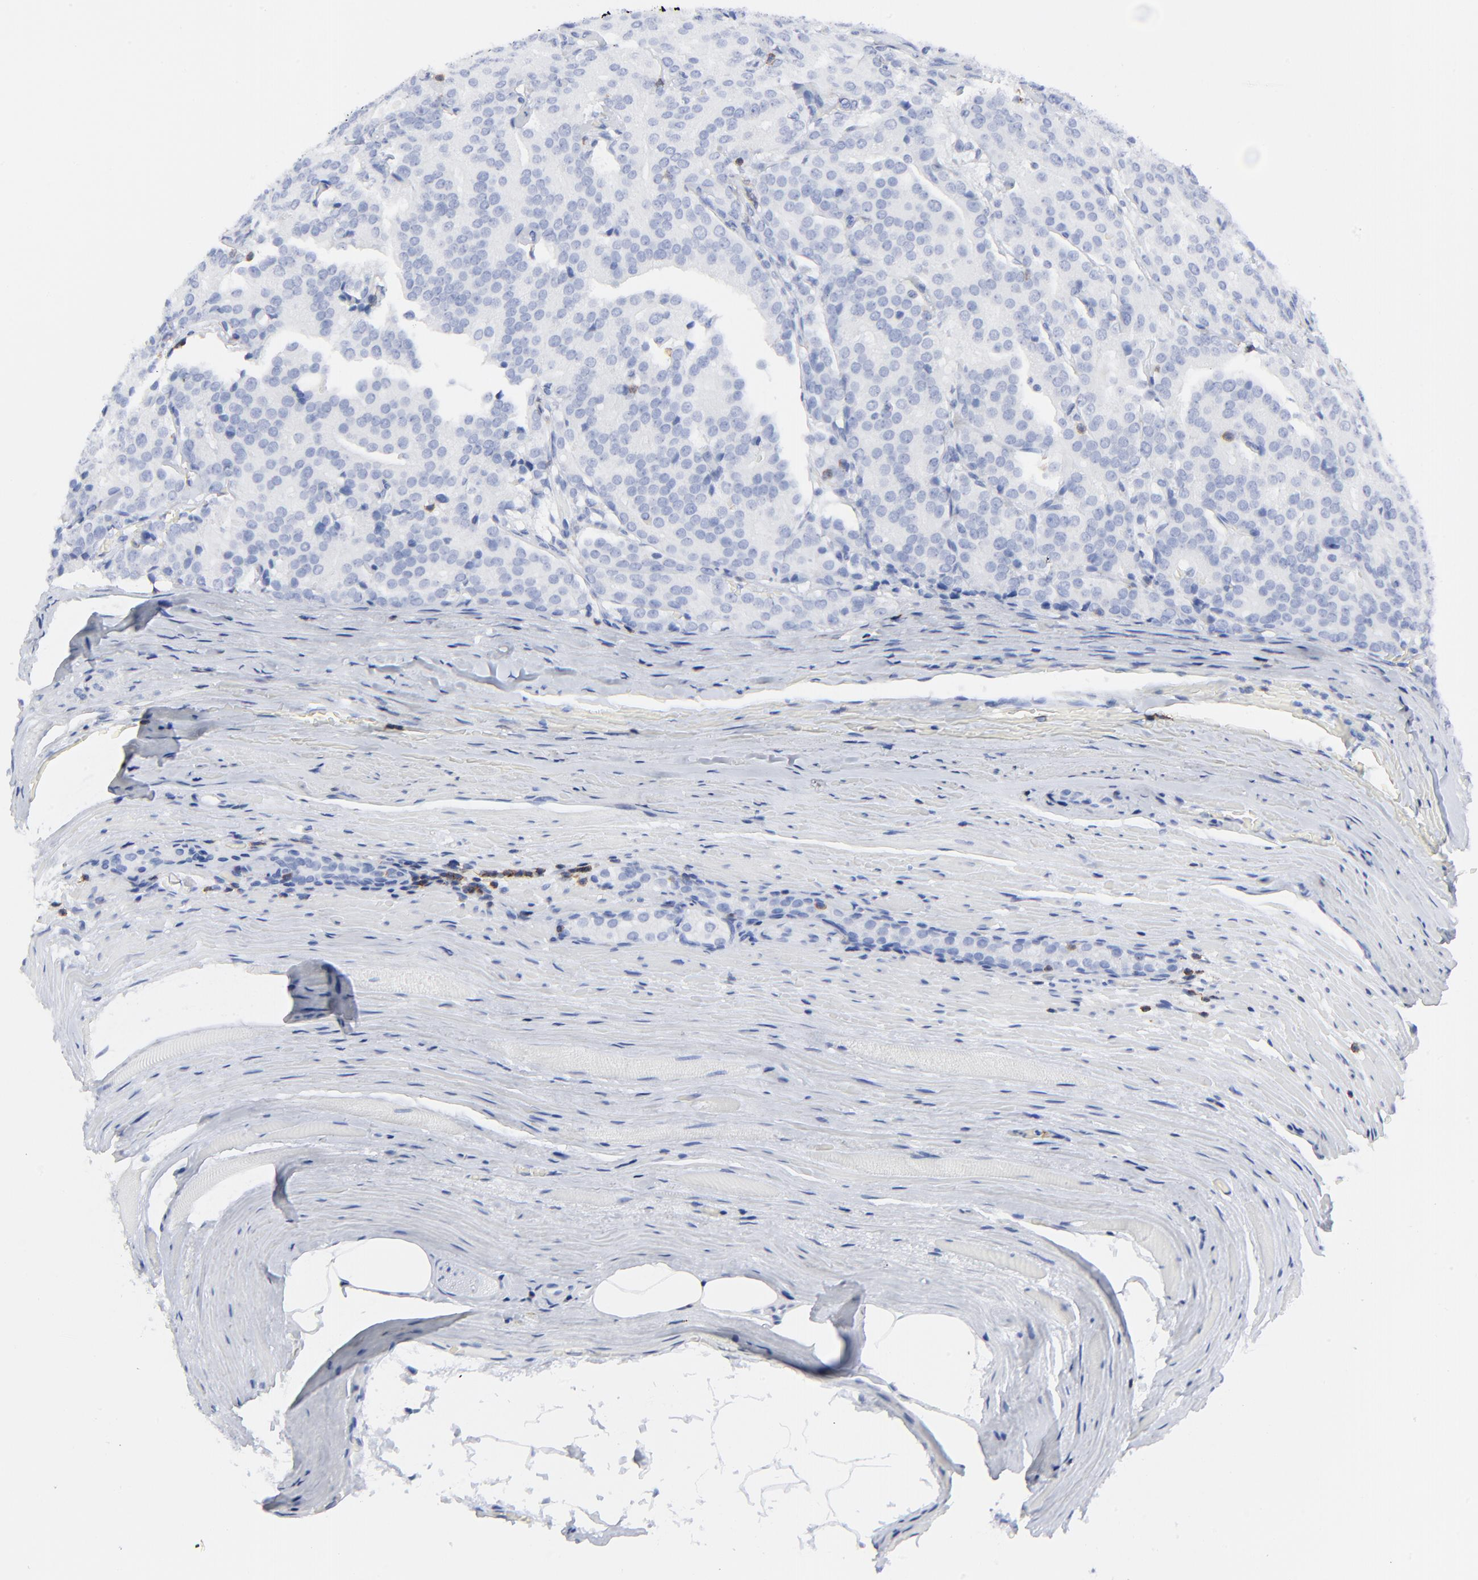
{"staining": {"intensity": "negative", "quantity": "none", "location": "none"}, "tissue": "prostate cancer", "cell_type": "Tumor cells", "image_type": "cancer", "snomed": [{"axis": "morphology", "description": "Adenocarcinoma, Medium grade"}, {"axis": "topography", "description": "Prostate"}], "caption": "Tumor cells are negative for protein expression in human prostate cancer.", "gene": "LCK", "patient": {"sex": "male", "age": 72}}